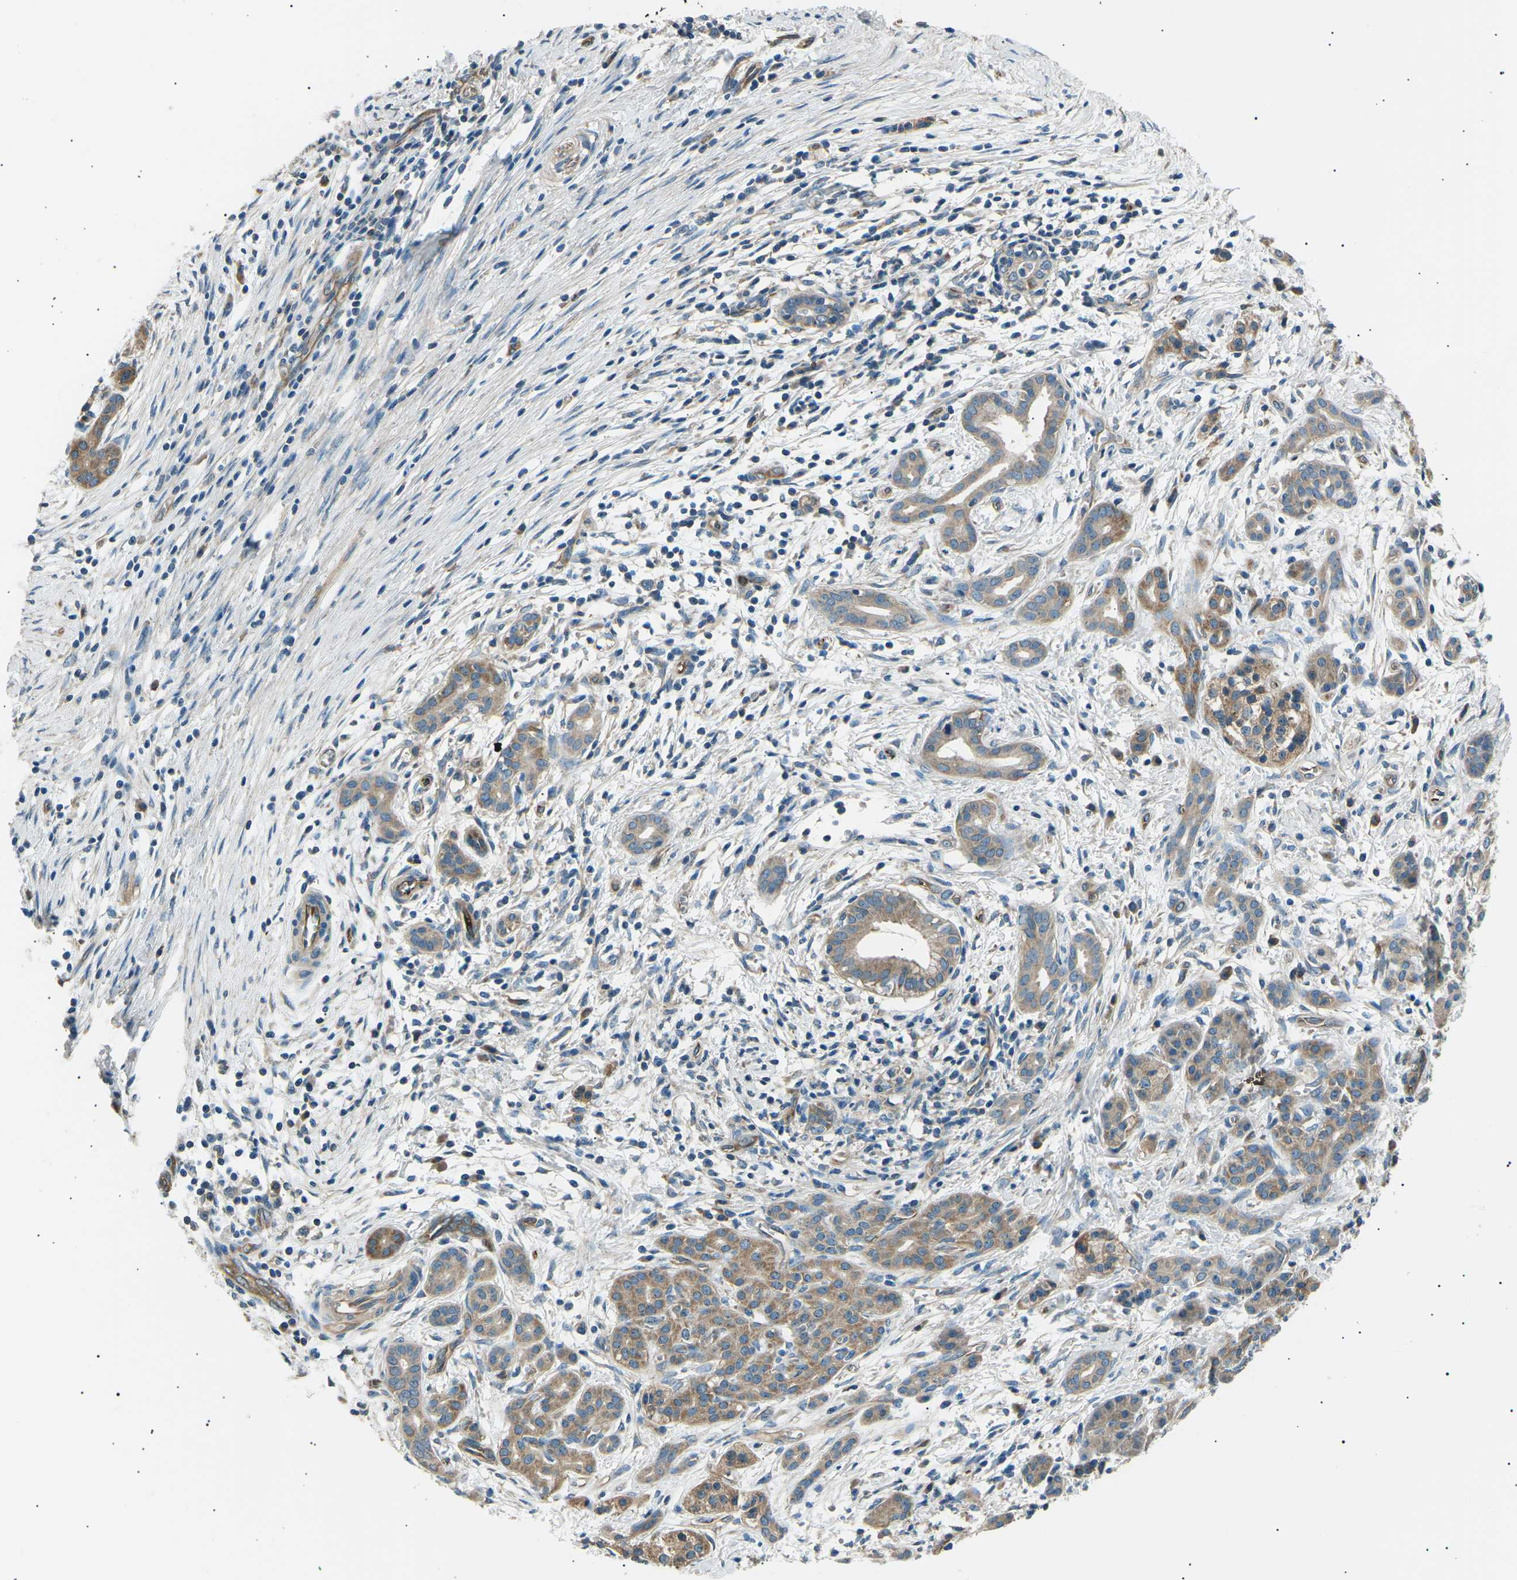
{"staining": {"intensity": "moderate", "quantity": ">75%", "location": "cytoplasmic/membranous"}, "tissue": "pancreatic cancer", "cell_type": "Tumor cells", "image_type": "cancer", "snomed": [{"axis": "morphology", "description": "Adenocarcinoma, NOS"}, {"axis": "topography", "description": "Pancreas"}], "caption": "Pancreatic adenocarcinoma stained with a brown dye shows moderate cytoplasmic/membranous positive staining in approximately >75% of tumor cells.", "gene": "SLK", "patient": {"sex": "female", "age": 70}}